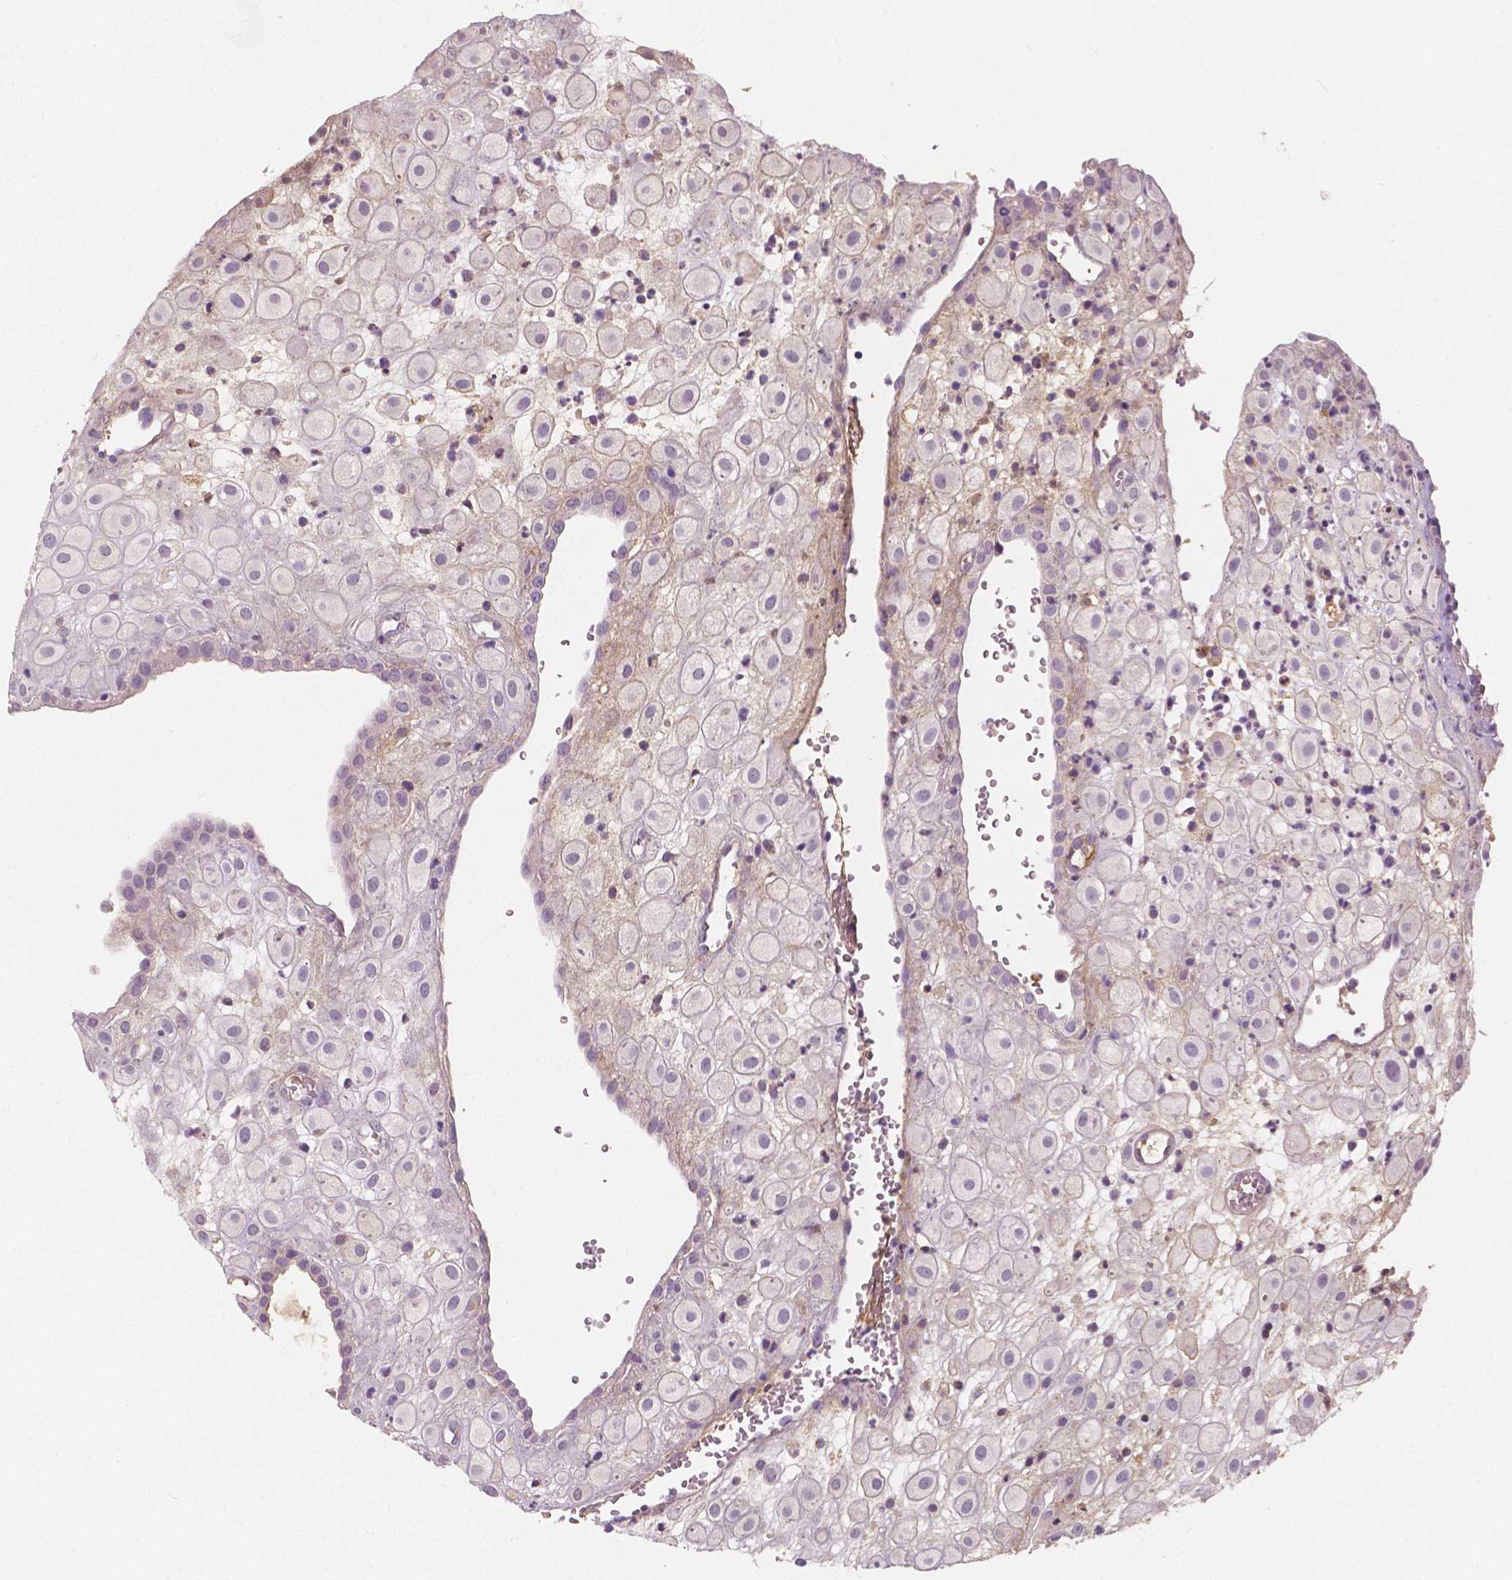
{"staining": {"intensity": "negative", "quantity": "none", "location": "none"}, "tissue": "placenta", "cell_type": "Decidual cells", "image_type": "normal", "snomed": [{"axis": "morphology", "description": "Normal tissue, NOS"}, {"axis": "topography", "description": "Placenta"}], "caption": "Protein analysis of normal placenta exhibits no significant positivity in decidual cells.", "gene": "APOA4", "patient": {"sex": "female", "age": 24}}